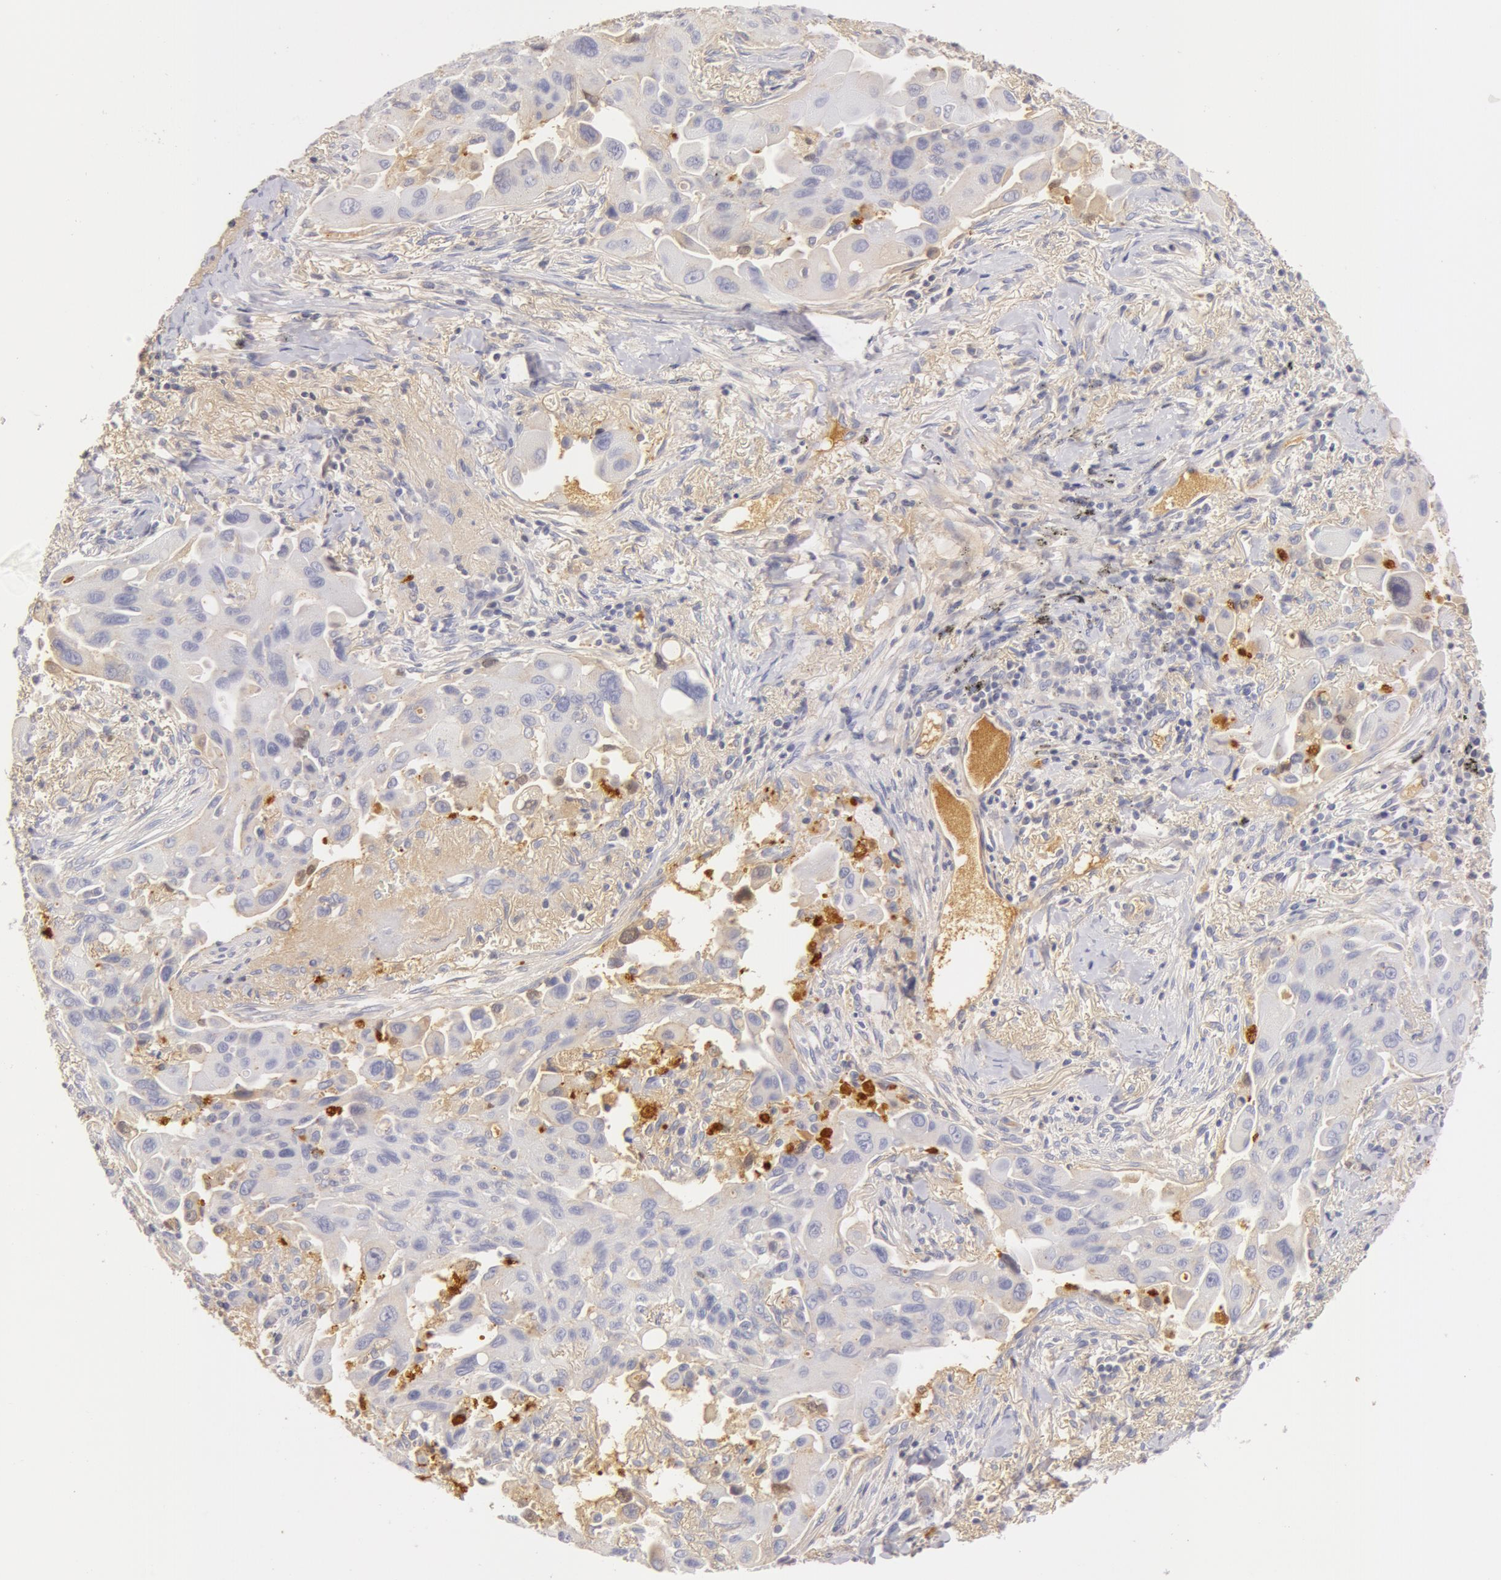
{"staining": {"intensity": "negative", "quantity": "none", "location": "none"}, "tissue": "lung cancer", "cell_type": "Tumor cells", "image_type": "cancer", "snomed": [{"axis": "morphology", "description": "Adenocarcinoma, NOS"}, {"axis": "topography", "description": "Lung"}], "caption": "Protein analysis of lung adenocarcinoma demonstrates no significant positivity in tumor cells.", "gene": "GC", "patient": {"sex": "male", "age": 68}}